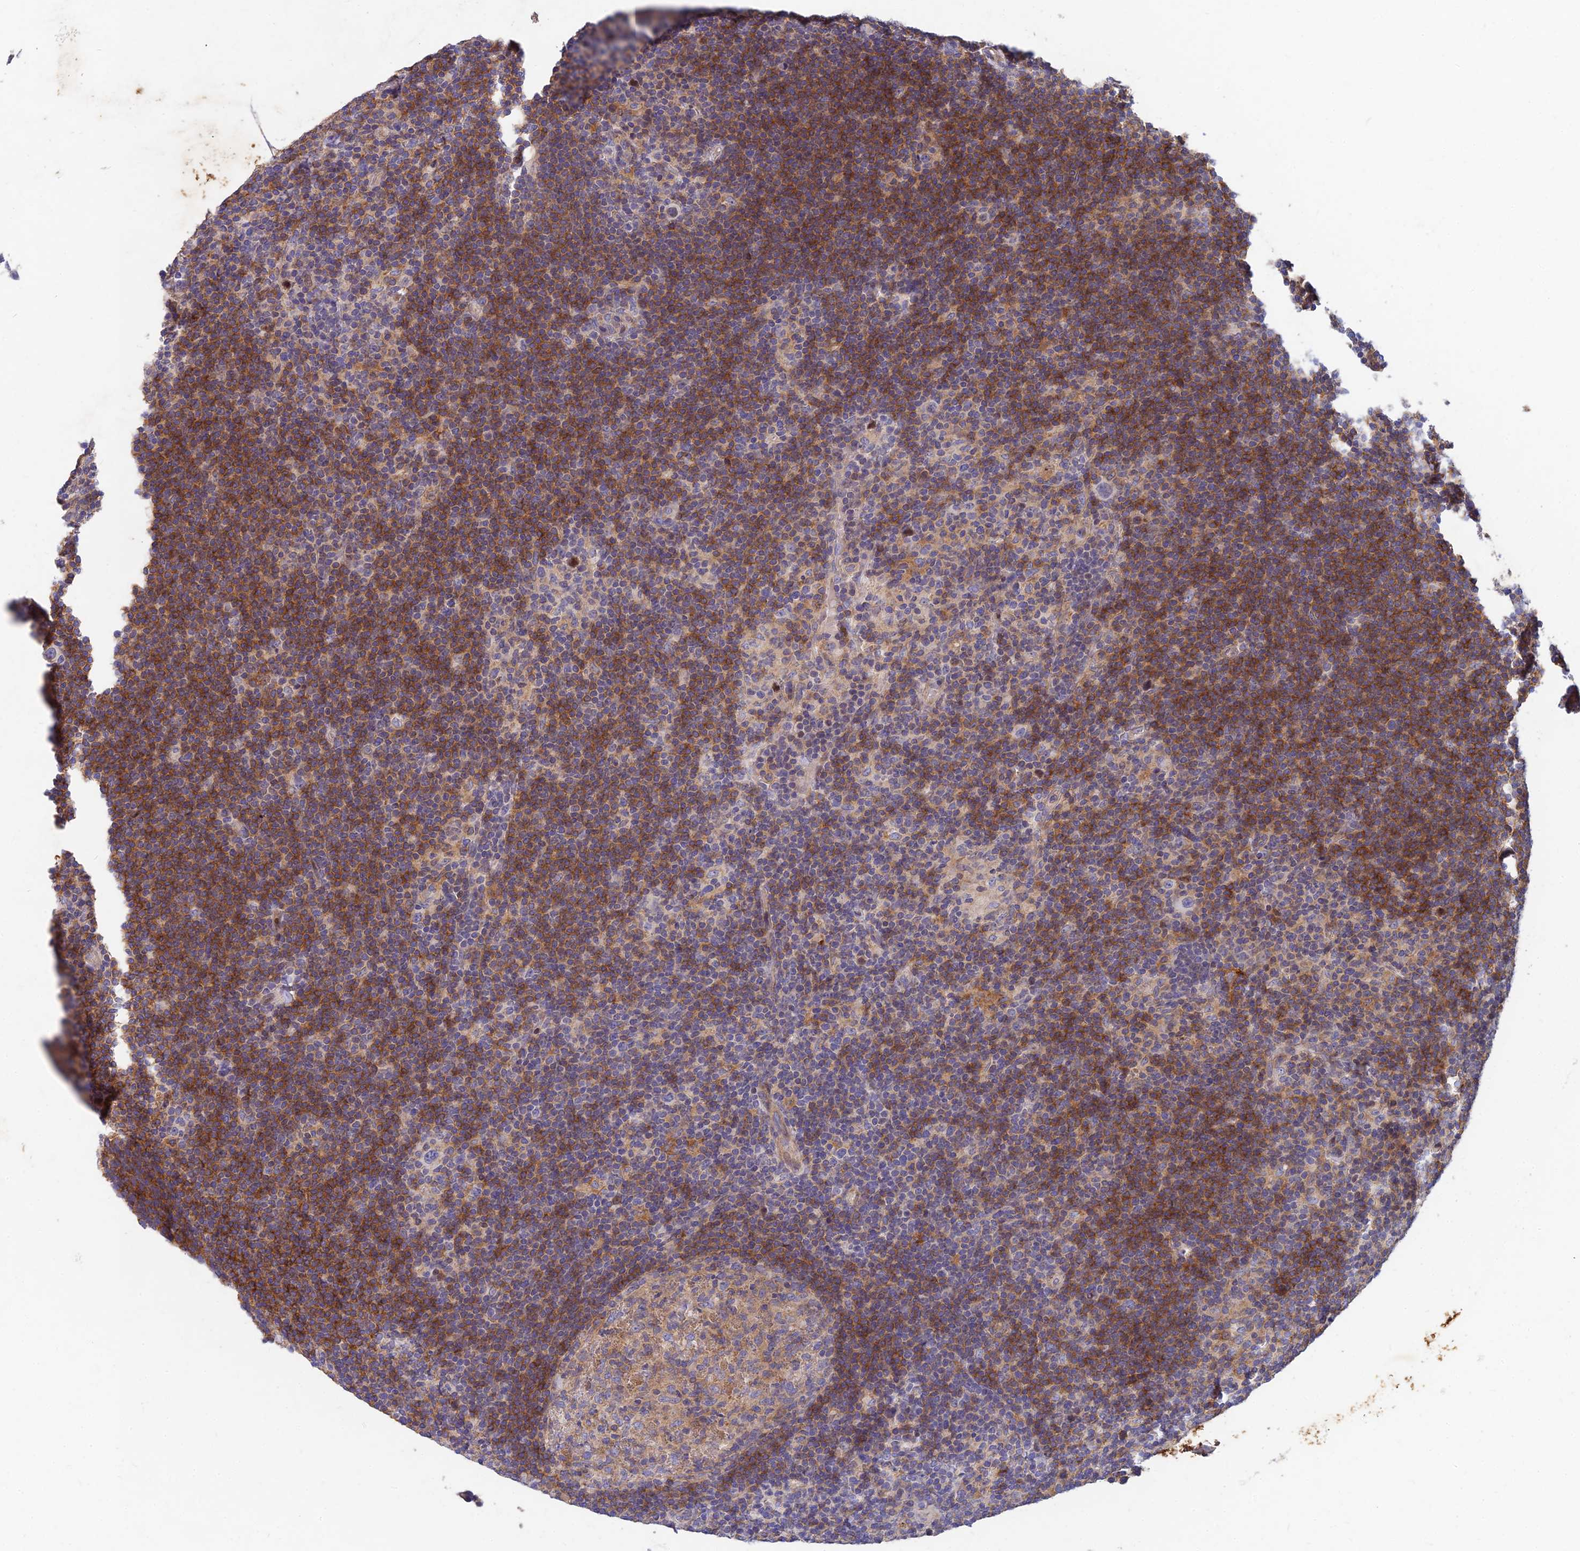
{"staining": {"intensity": "negative", "quantity": "none", "location": "none"}, "tissue": "lymphoma", "cell_type": "Tumor cells", "image_type": "cancer", "snomed": [{"axis": "morphology", "description": "Hodgkin's disease, NOS"}, {"axis": "topography", "description": "Lymph node"}], "caption": "Immunohistochemistry micrograph of human lymphoma stained for a protein (brown), which shows no staining in tumor cells. (Stains: DAB immunohistochemistry (IHC) with hematoxylin counter stain, Microscopy: brightfield microscopy at high magnification).", "gene": "RELCH", "patient": {"sex": "female", "age": 57}}